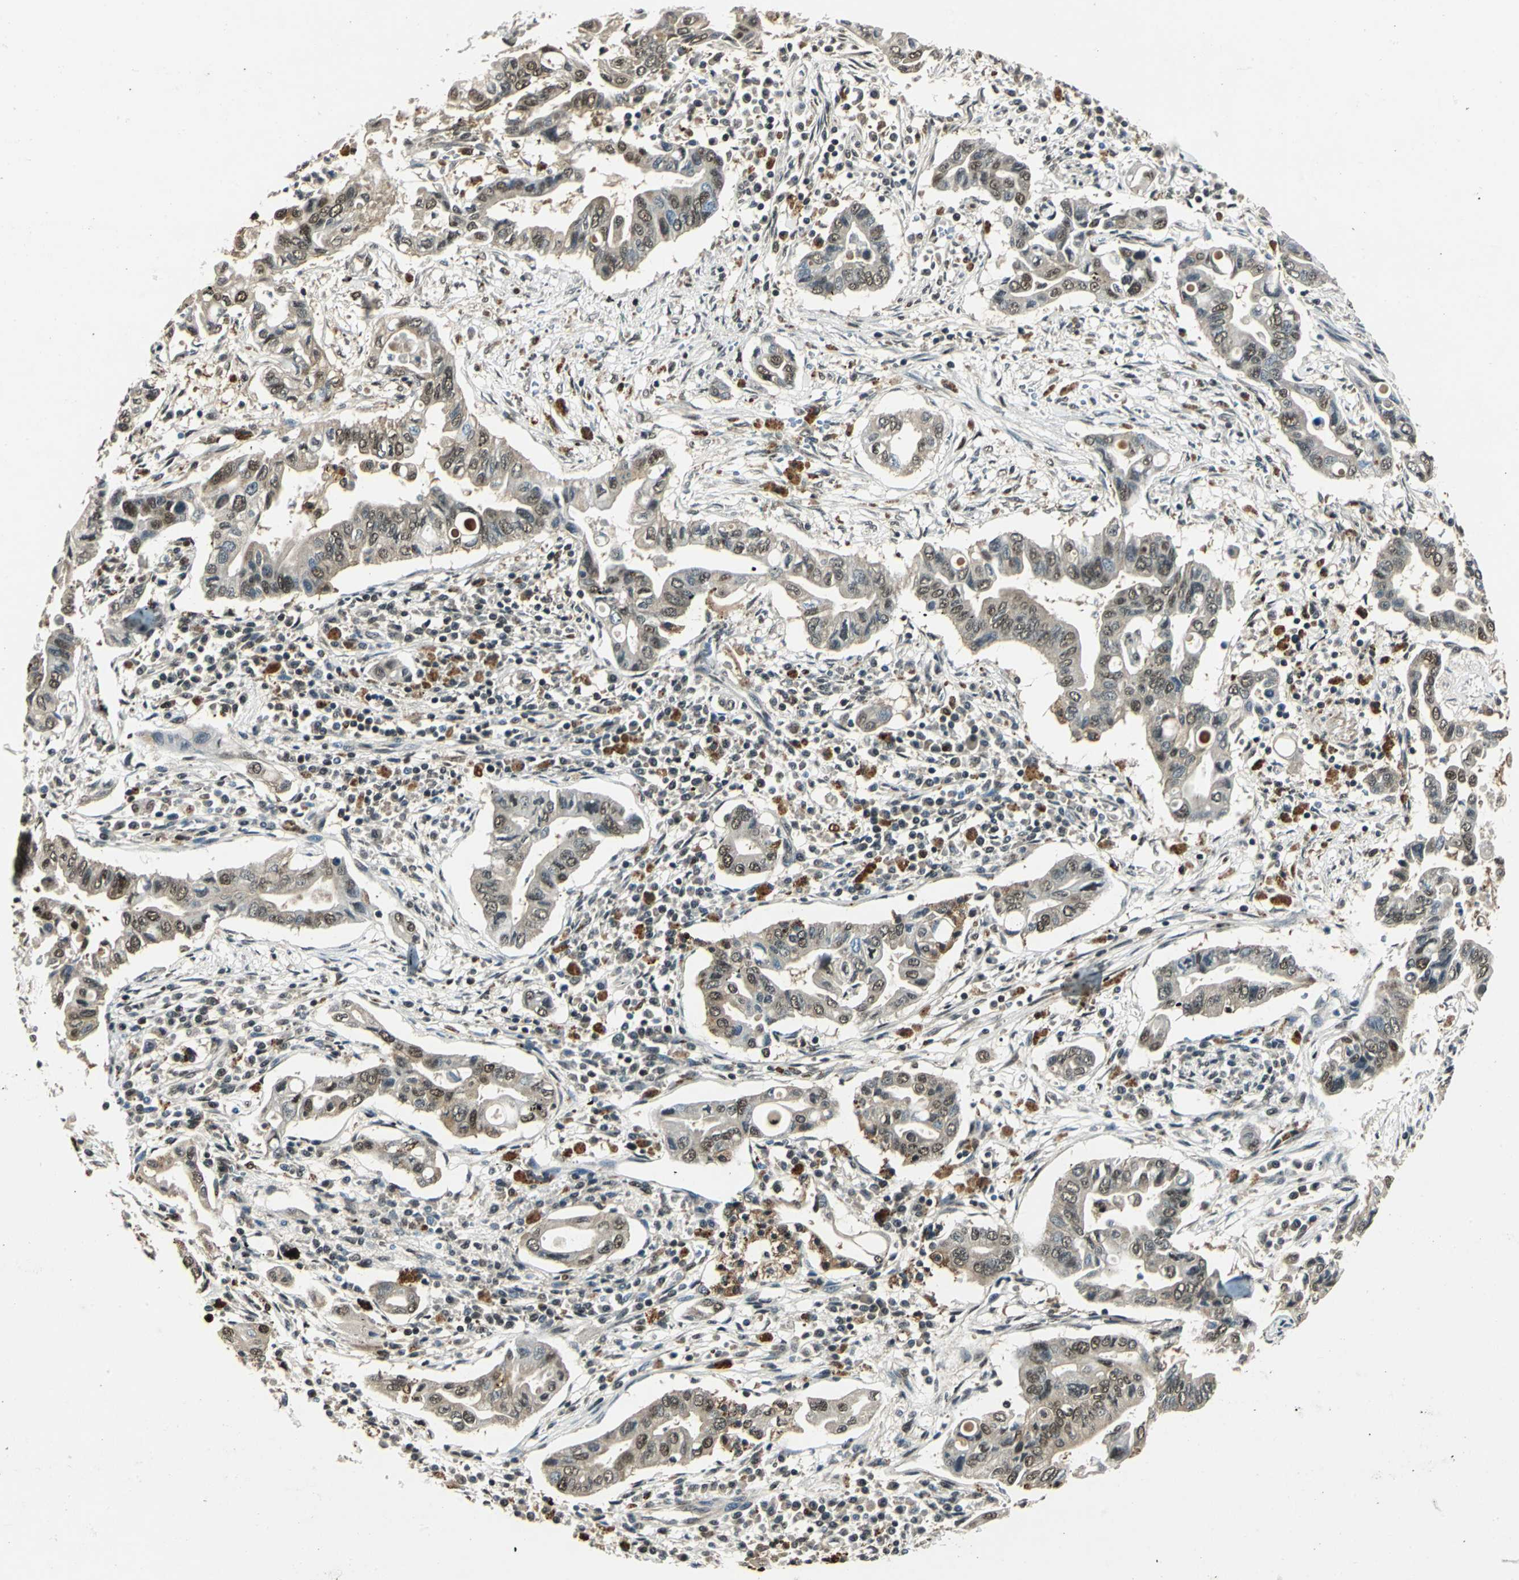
{"staining": {"intensity": "weak", "quantity": "25%-75%", "location": "cytoplasmic/membranous,nuclear"}, "tissue": "pancreatic cancer", "cell_type": "Tumor cells", "image_type": "cancer", "snomed": [{"axis": "morphology", "description": "Adenocarcinoma, NOS"}, {"axis": "topography", "description": "Pancreas"}], "caption": "Human pancreatic cancer stained for a protein (brown) displays weak cytoplasmic/membranous and nuclear positive expression in approximately 25%-75% of tumor cells.", "gene": "PPP1R13L", "patient": {"sex": "female", "age": 57}}